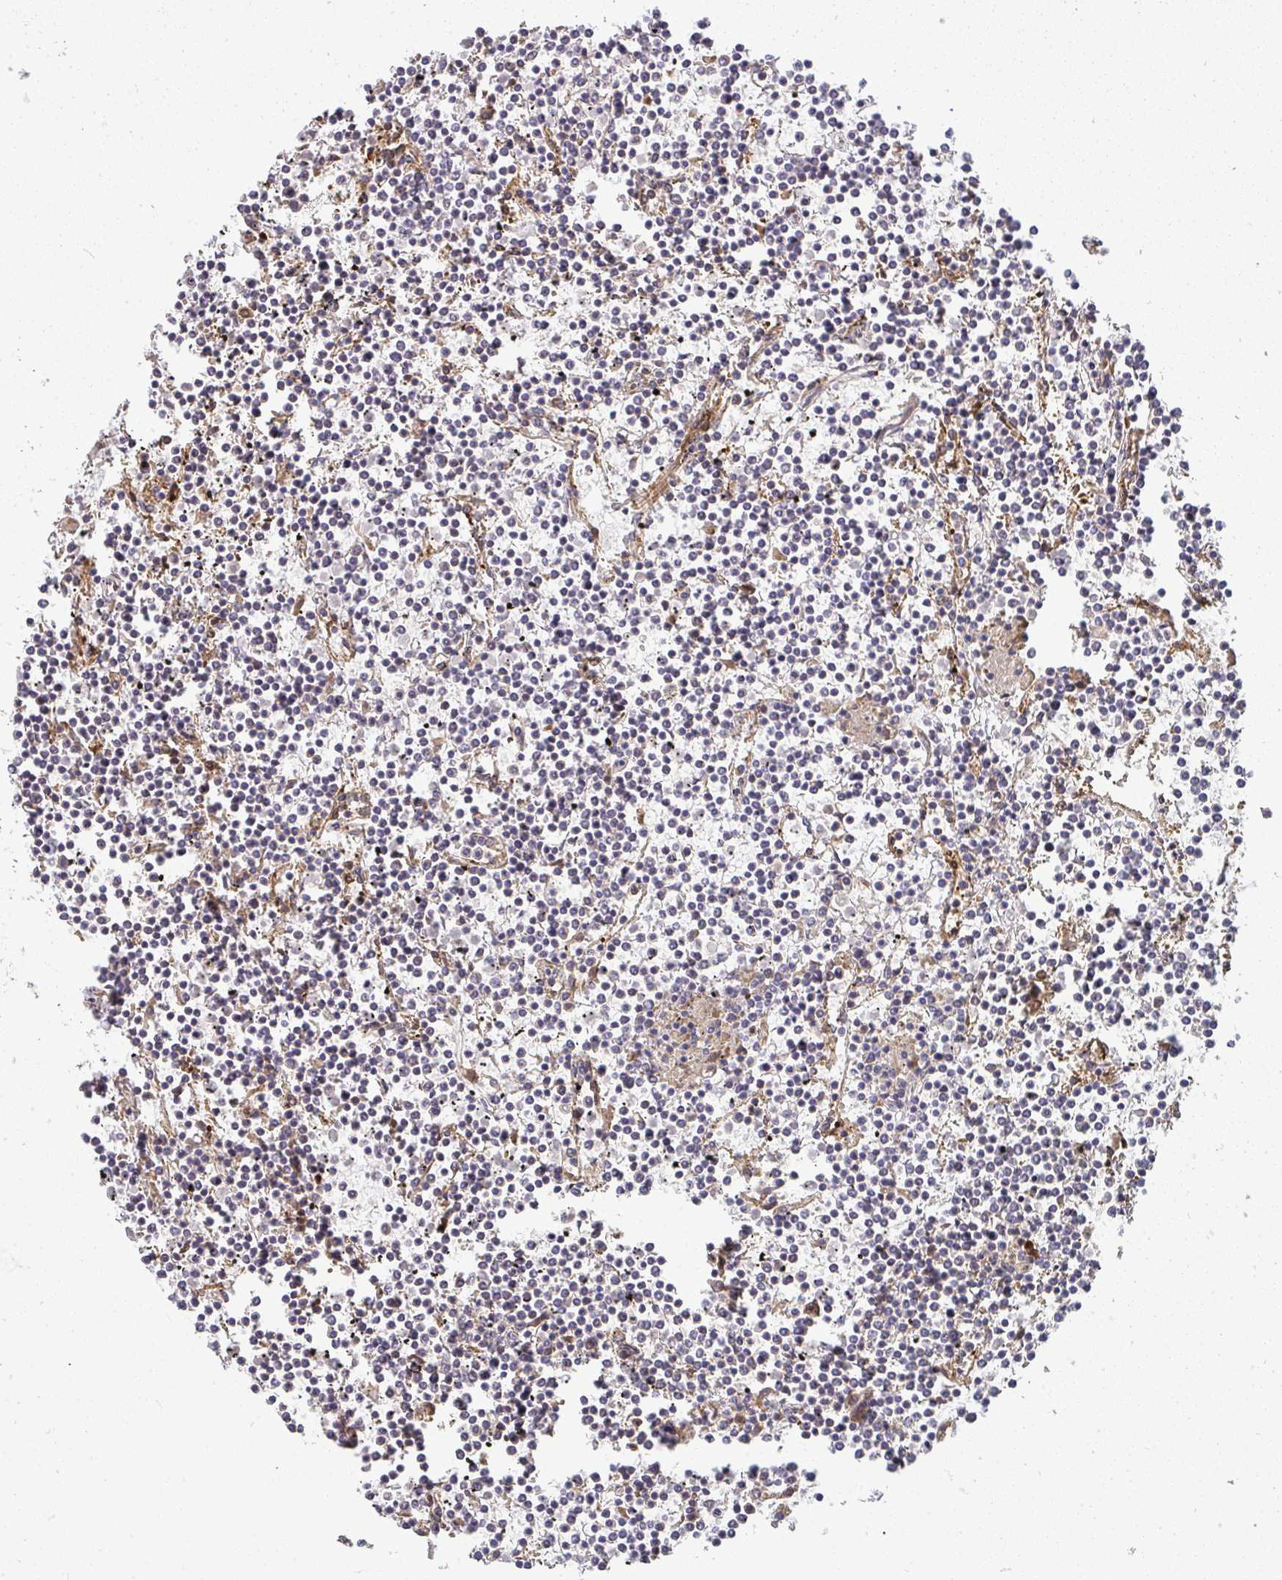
{"staining": {"intensity": "negative", "quantity": "none", "location": "none"}, "tissue": "lymphoma", "cell_type": "Tumor cells", "image_type": "cancer", "snomed": [{"axis": "morphology", "description": "Malignant lymphoma, non-Hodgkin's type, Low grade"}, {"axis": "topography", "description": "Spleen"}], "caption": "Immunohistochemical staining of malignant lymphoma, non-Hodgkin's type (low-grade) shows no significant staining in tumor cells.", "gene": "B4GALT6", "patient": {"sex": "female", "age": 19}}